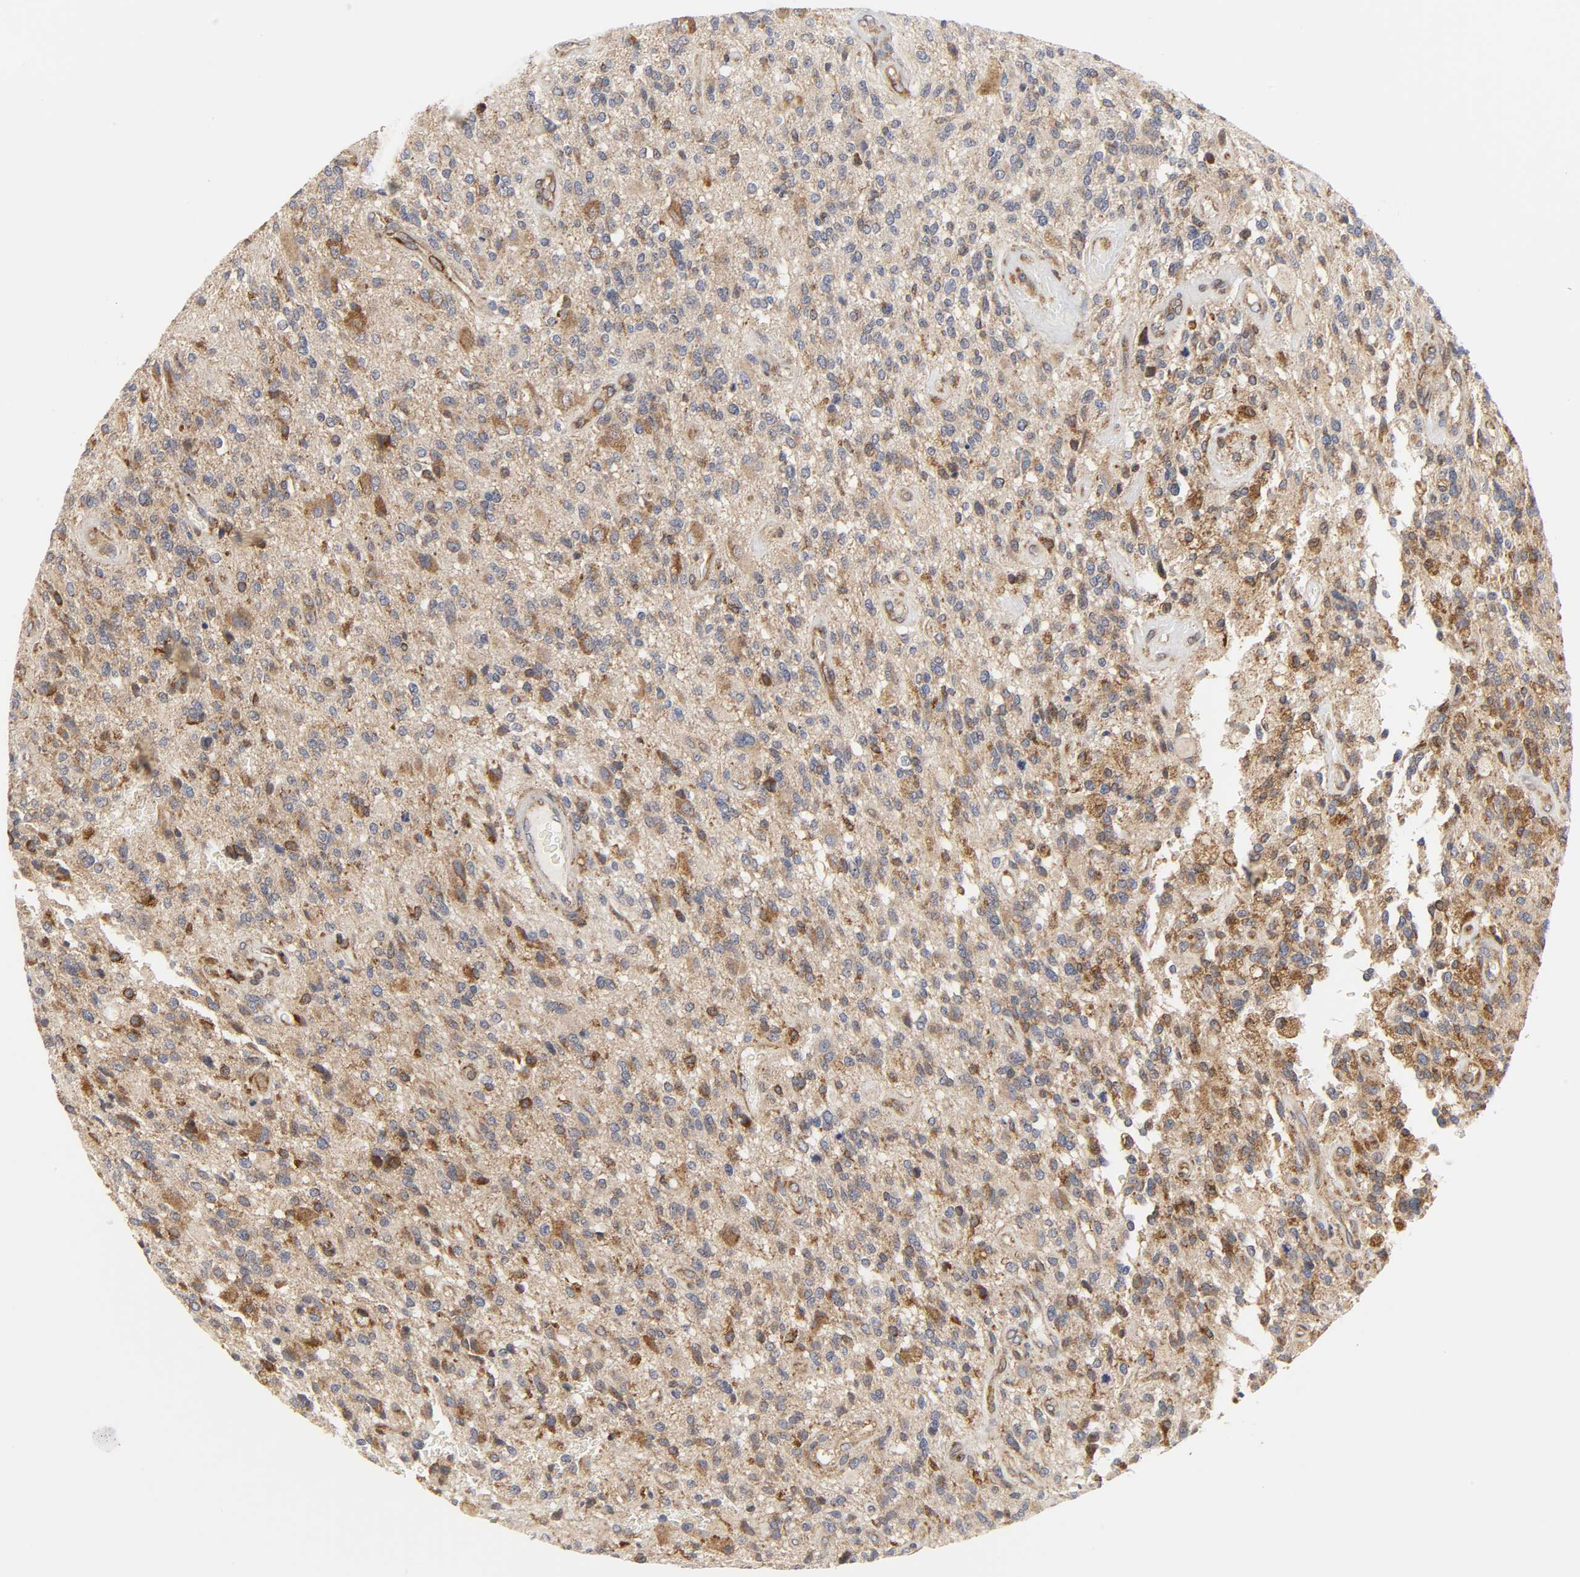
{"staining": {"intensity": "moderate", "quantity": ">75%", "location": "cytoplasmic/membranous"}, "tissue": "glioma", "cell_type": "Tumor cells", "image_type": "cancer", "snomed": [{"axis": "morphology", "description": "Normal tissue, NOS"}, {"axis": "morphology", "description": "Glioma, malignant, High grade"}, {"axis": "topography", "description": "Cerebral cortex"}], "caption": "There is medium levels of moderate cytoplasmic/membranous positivity in tumor cells of glioma, as demonstrated by immunohistochemical staining (brown color).", "gene": "BAX", "patient": {"sex": "male", "age": 75}}